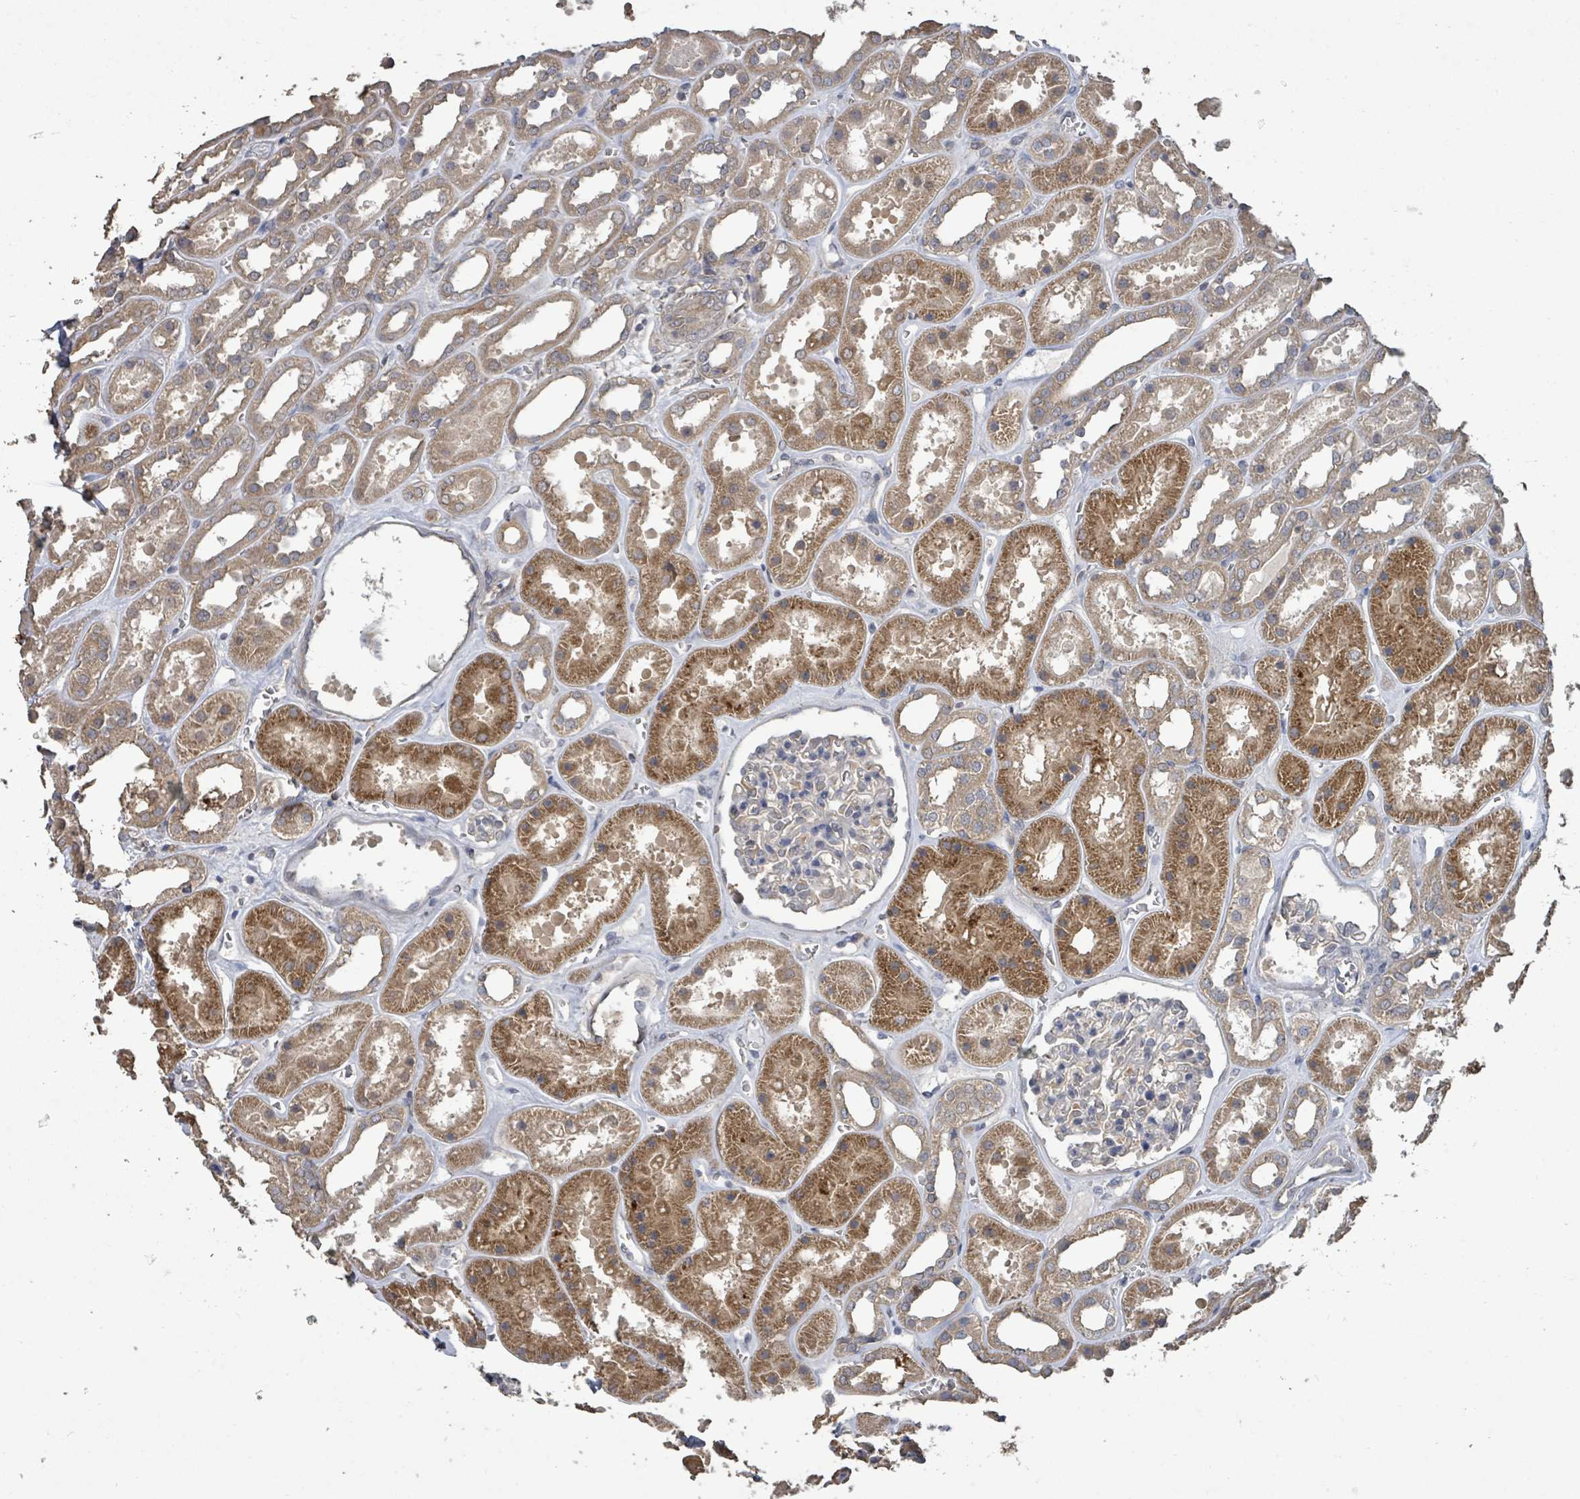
{"staining": {"intensity": "negative", "quantity": "none", "location": "none"}, "tissue": "kidney", "cell_type": "Cells in glomeruli", "image_type": "normal", "snomed": [{"axis": "morphology", "description": "Normal tissue, NOS"}, {"axis": "topography", "description": "Kidney"}], "caption": "IHC of benign kidney shows no staining in cells in glomeruli.", "gene": "SLC9A7", "patient": {"sex": "female", "age": 41}}